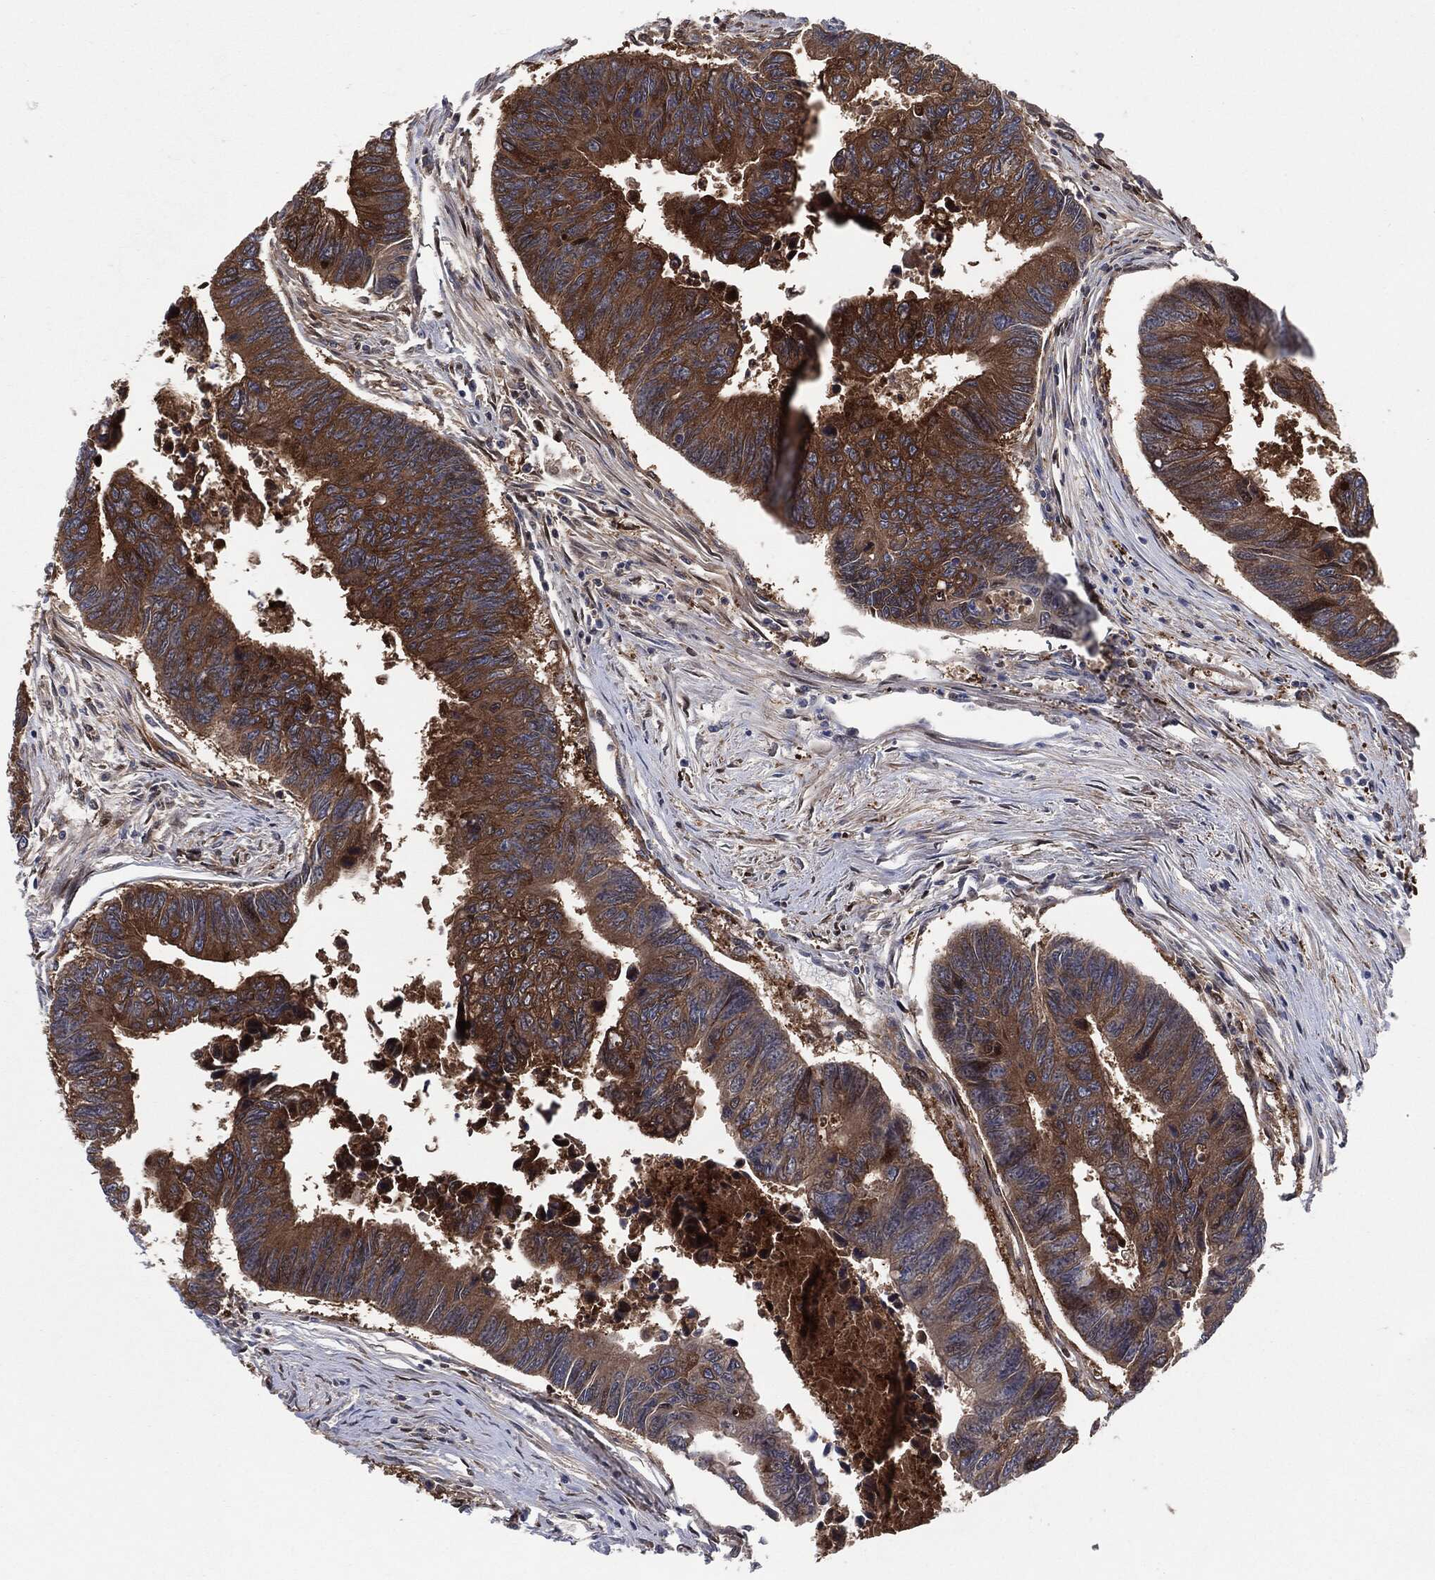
{"staining": {"intensity": "moderate", "quantity": ">75%", "location": "cytoplasmic/membranous"}, "tissue": "colorectal cancer", "cell_type": "Tumor cells", "image_type": "cancer", "snomed": [{"axis": "morphology", "description": "Adenocarcinoma, NOS"}, {"axis": "topography", "description": "Colon"}], "caption": "Protein expression analysis of human colorectal cancer reveals moderate cytoplasmic/membranous positivity in about >75% of tumor cells.", "gene": "XPNPEP1", "patient": {"sex": "female", "age": 65}}